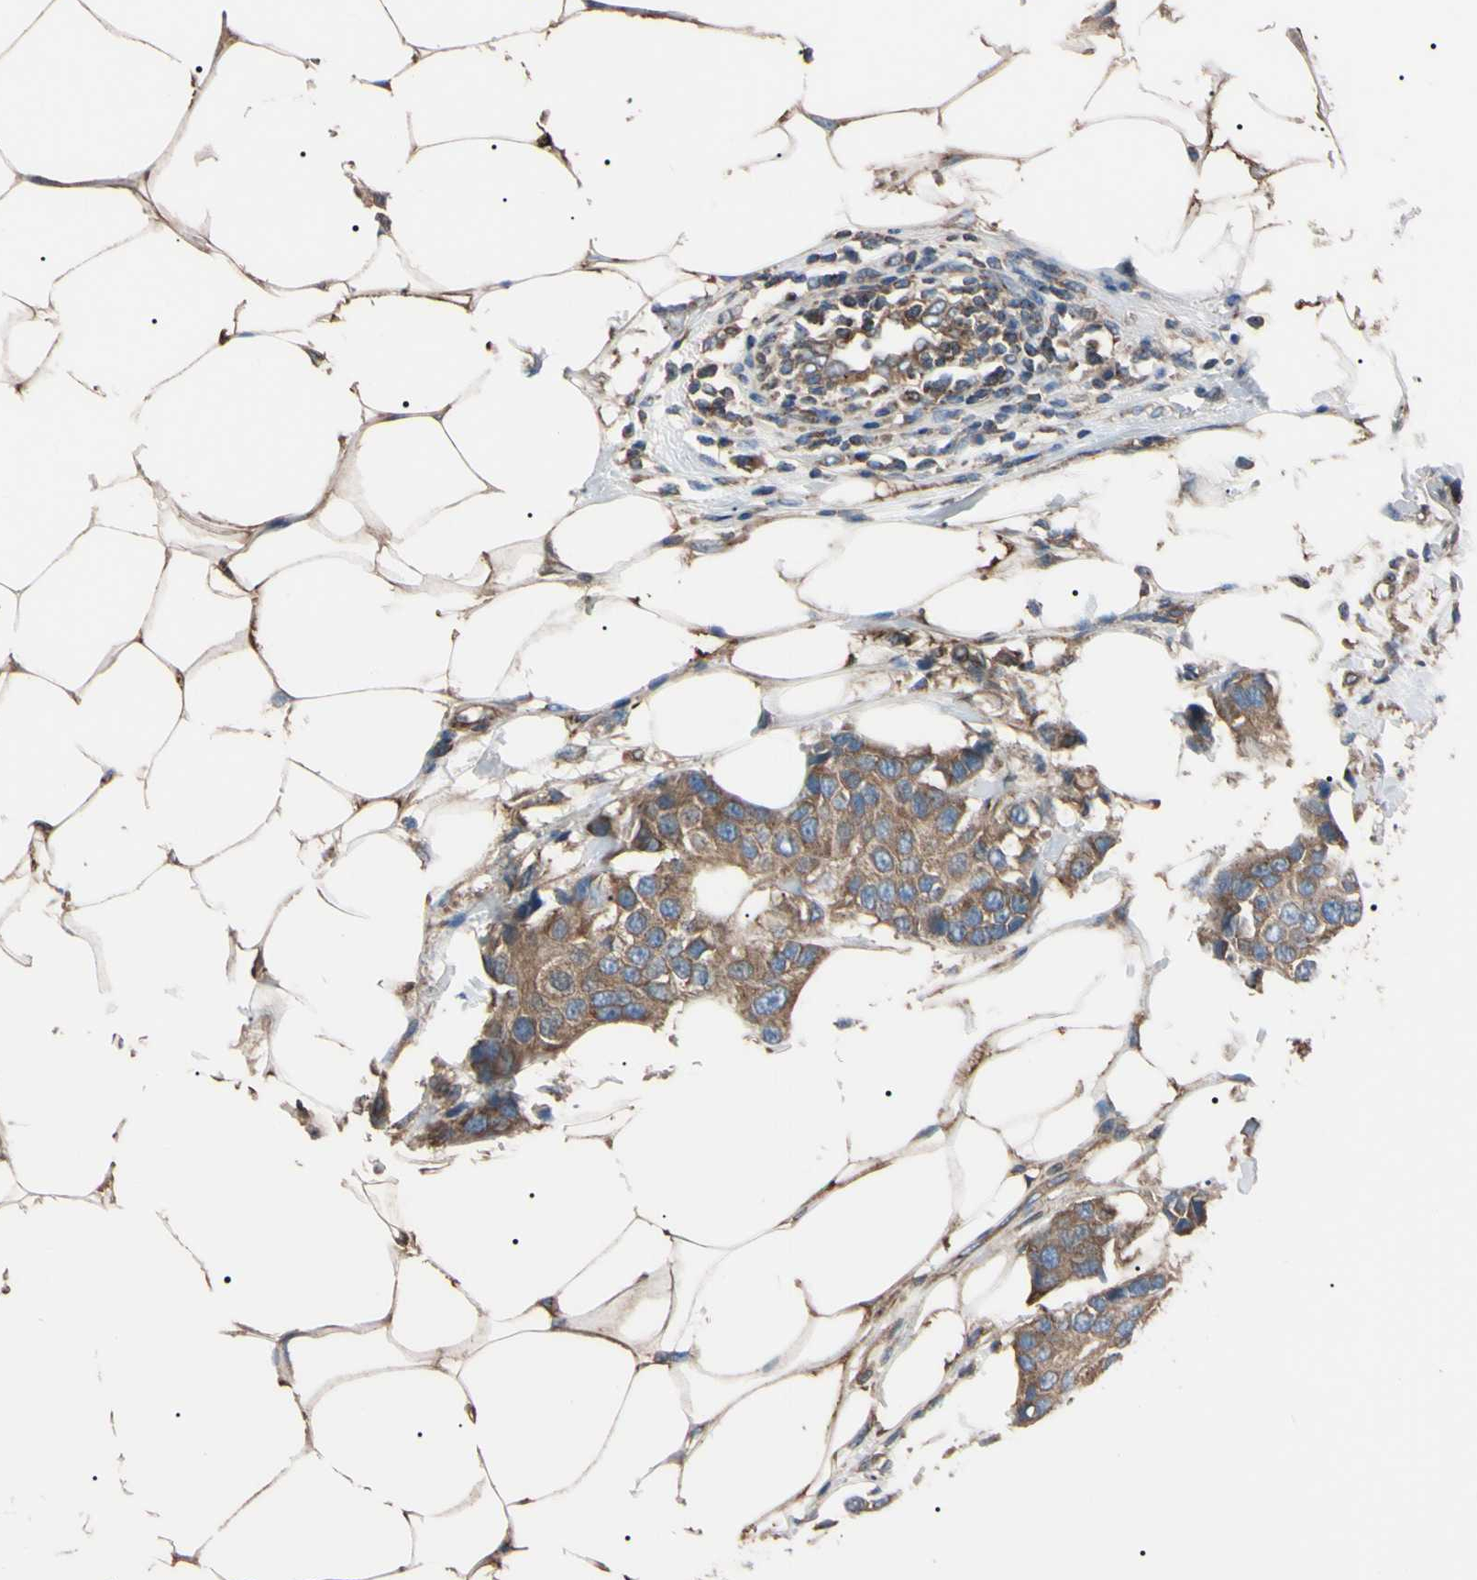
{"staining": {"intensity": "moderate", "quantity": ">75%", "location": "cytoplasmic/membranous"}, "tissue": "breast cancer", "cell_type": "Tumor cells", "image_type": "cancer", "snomed": [{"axis": "morphology", "description": "Normal tissue, NOS"}, {"axis": "morphology", "description": "Duct carcinoma"}, {"axis": "topography", "description": "Breast"}], "caption": "The micrograph displays staining of breast cancer, revealing moderate cytoplasmic/membranous protein expression (brown color) within tumor cells. Using DAB (brown) and hematoxylin (blue) stains, captured at high magnification using brightfield microscopy.", "gene": "PRKACA", "patient": {"sex": "female", "age": 39}}